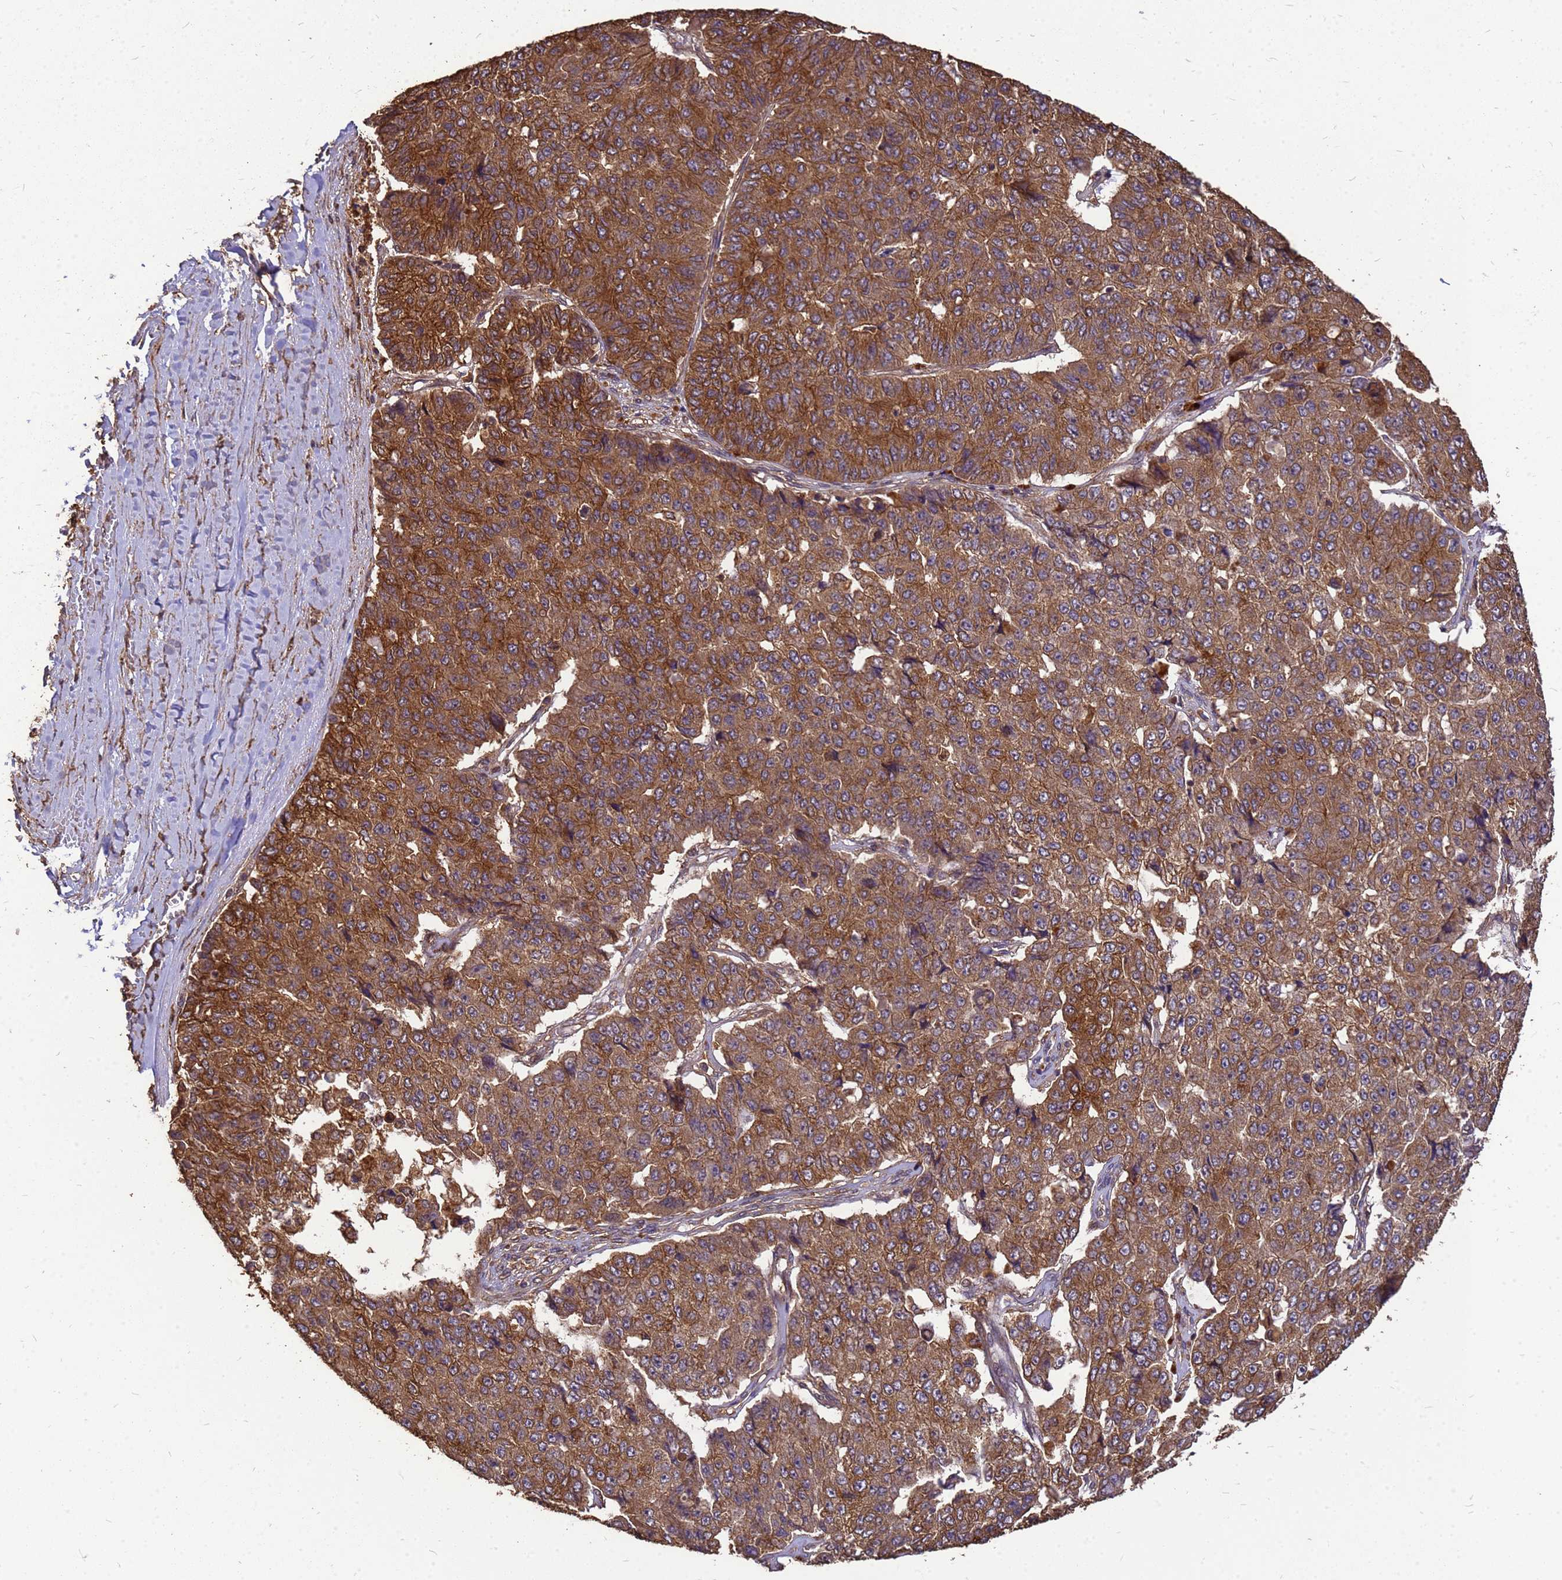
{"staining": {"intensity": "moderate", "quantity": ">75%", "location": "cytoplasmic/membranous"}, "tissue": "pancreatic cancer", "cell_type": "Tumor cells", "image_type": "cancer", "snomed": [{"axis": "morphology", "description": "Adenocarcinoma, NOS"}, {"axis": "topography", "description": "Pancreas"}], "caption": "Pancreatic cancer stained with IHC shows moderate cytoplasmic/membranous positivity in about >75% of tumor cells.", "gene": "ZNF618", "patient": {"sex": "male", "age": 50}}